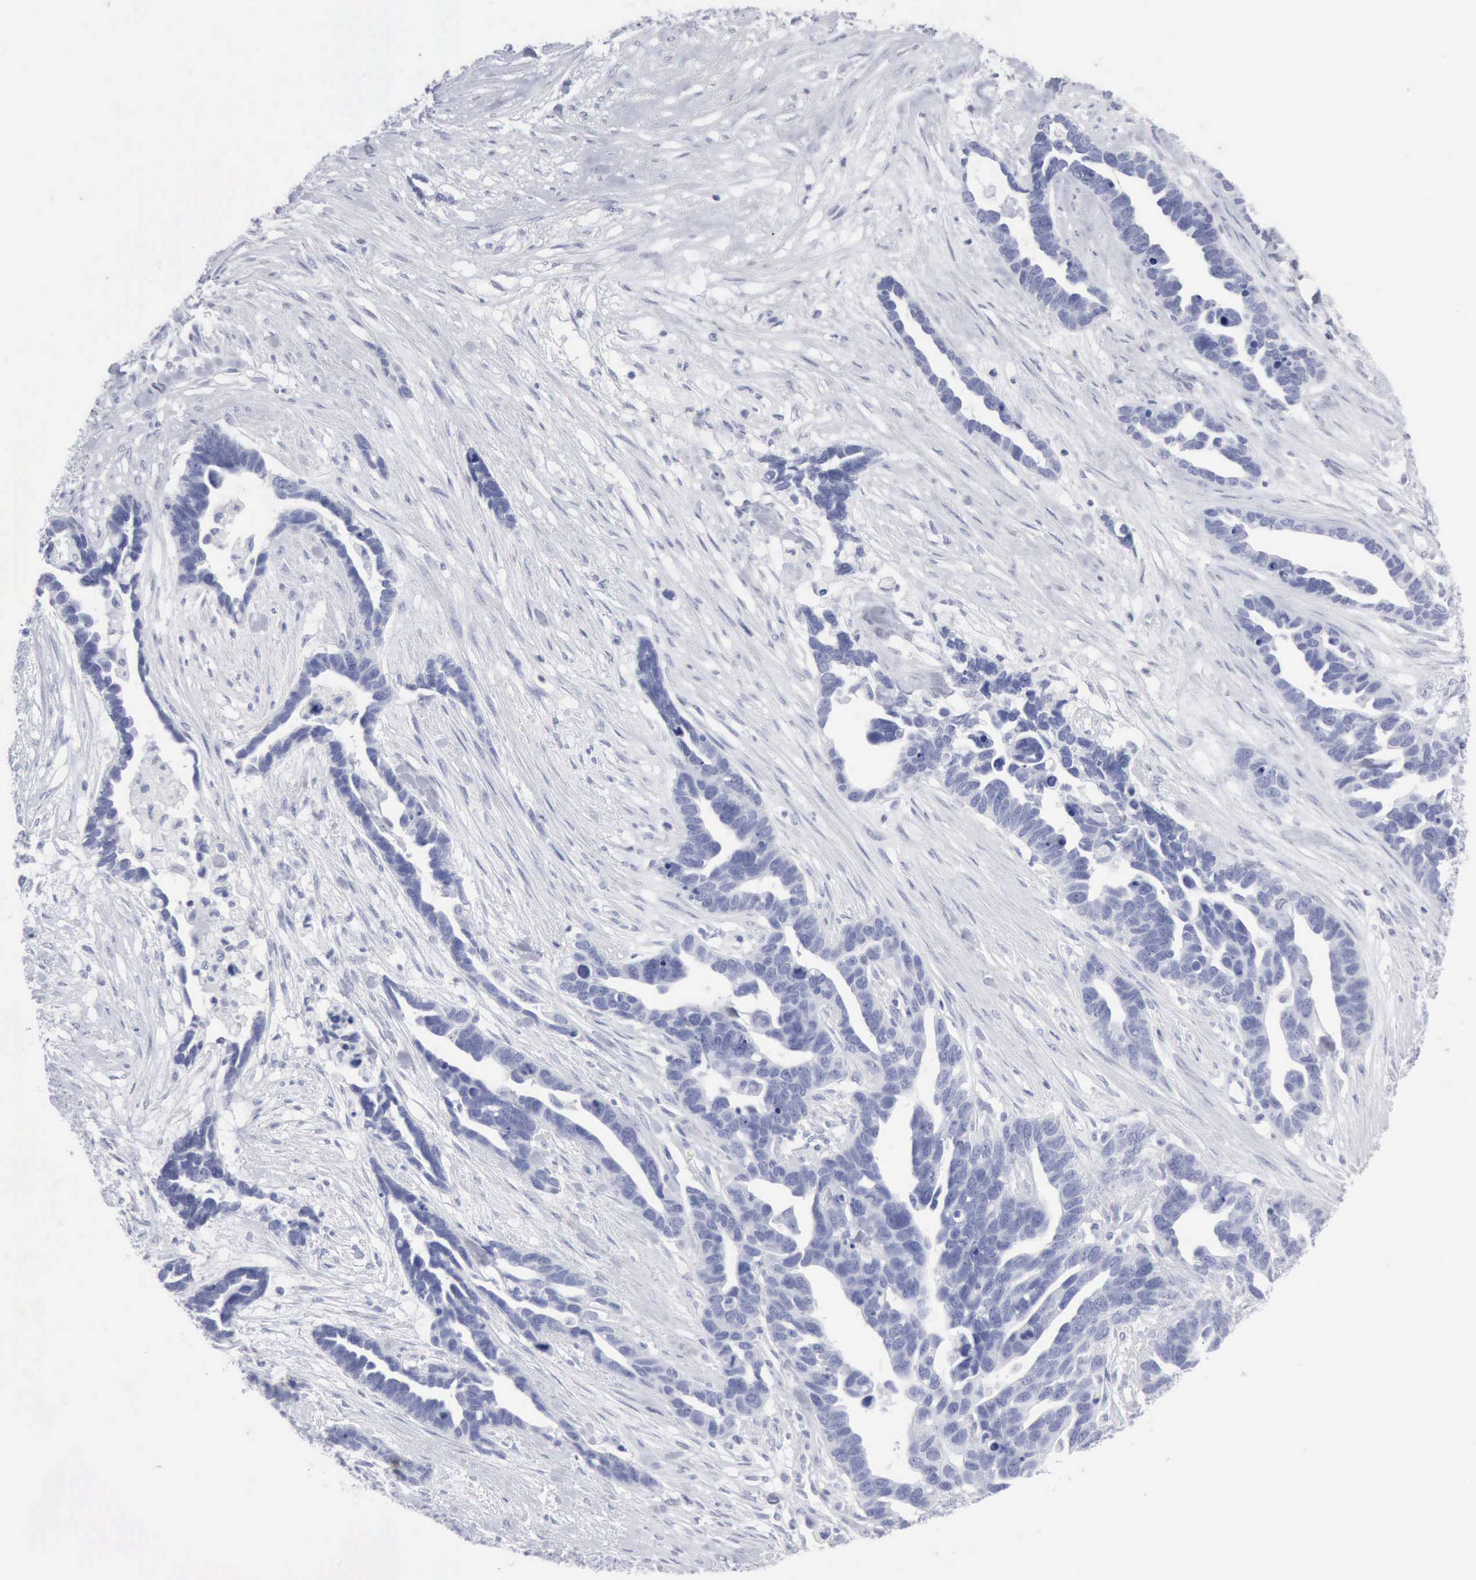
{"staining": {"intensity": "negative", "quantity": "none", "location": "none"}, "tissue": "ovarian cancer", "cell_type": "Tumor cells", "image_type": "cancer", "snomed": [{"axis": "morphology", "description": "Cystadenocarcinoma, serous, NOS"}, {"axis": "topography", "description": "Ovary"}], "caption": "Histopathology image shows no significant protein expression in tumor cells of ovarian cancer.", "gene": "CMA1", "patient": {"sex": "female", "age": 54}}